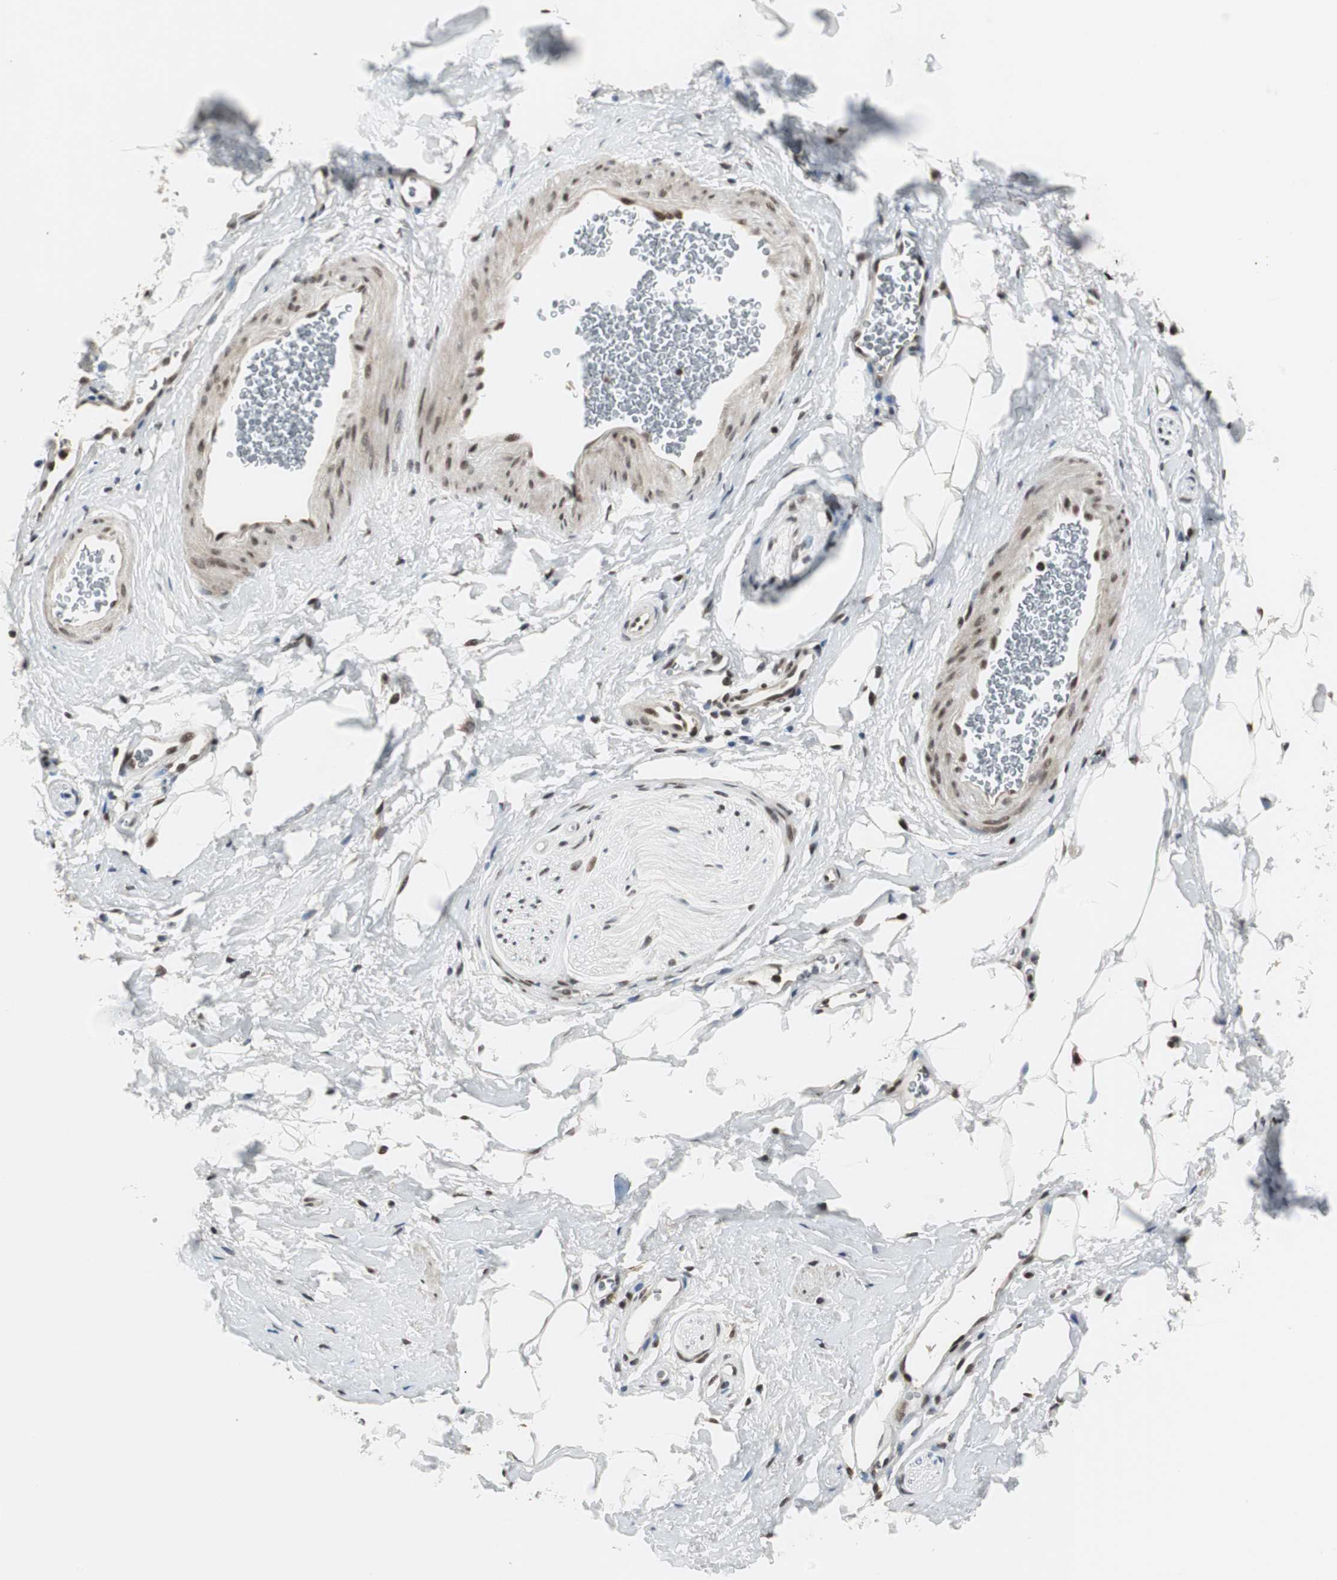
{"staining": {"intensity": "strong", "quantity": ">75%", "location": "nuclear"}, "tissue": "adipose tissue", "cell_type": "Adipocytes", "image_type": "normal", "snomed": [{"axis": "morphology", "description": "Normal tissue, NOS"}, {"axis": "topography", "description": "Soft tissue"}, {"axis": "topography", "description": "Peripheral nerve tissue"}], "caption": "A high-resolution image shows immunohistochemistry staining of benign adipose tissue, which exhibits strong nuclear expression in about >75% of adipocytes.", "gene": "CDK9", "patient": {"sex": "female", "age": 71}}